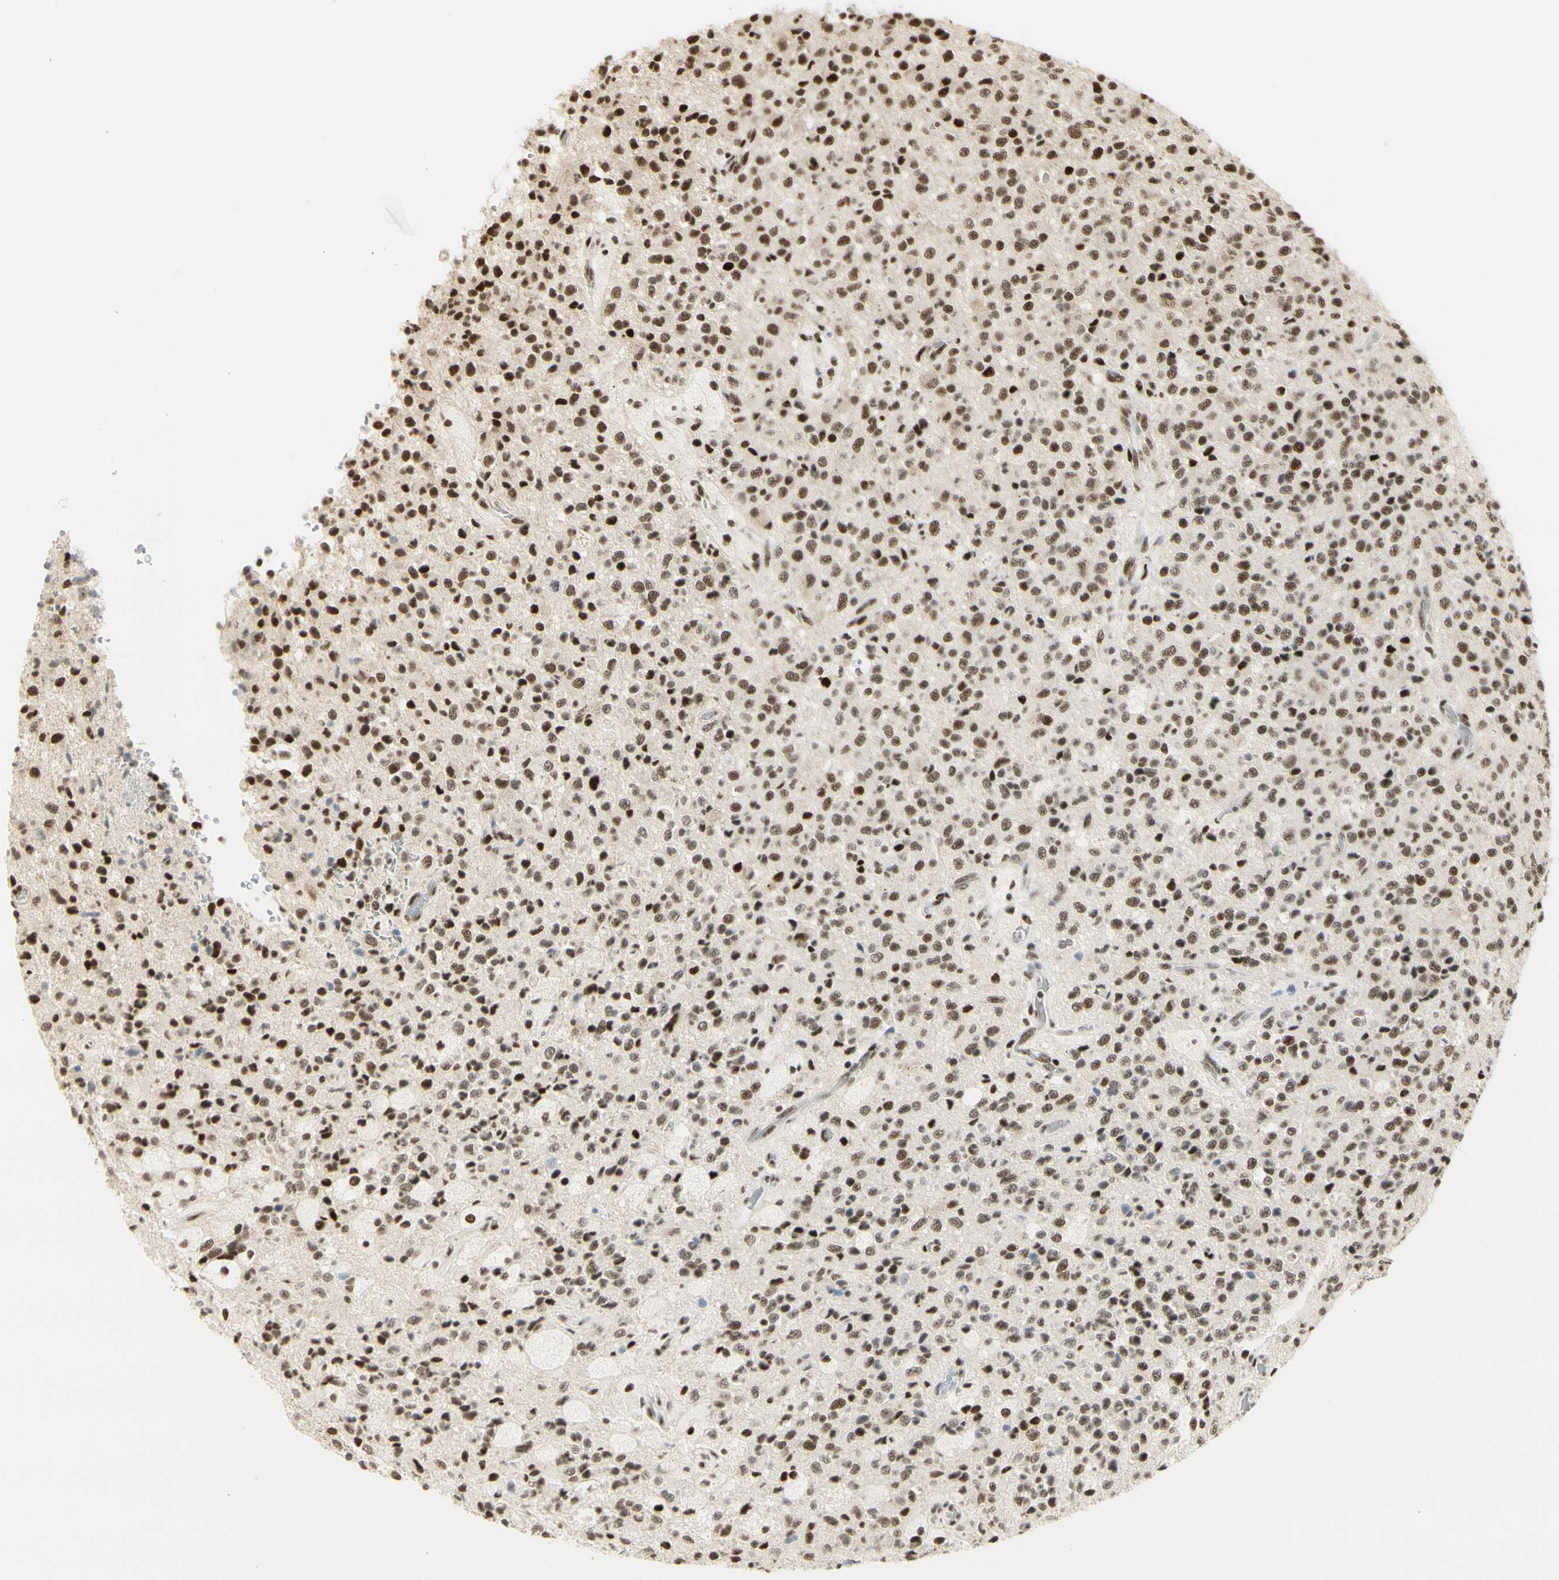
{"staining": {"intensity": "strong", "quantity": ">75%", "location": "nuclear"}, "tissue": "glioma", "cell_type": "Tumor cells", "image_type": "cancer", "snomed": [{"axis": "morphology", "description": "Glioma, malignant, High grade"}, {"axis": "topography", "description": "pancreas cauda"}], "caption": "Immunohistochemistry (IHC) of malignant glioma (high-grade) exhibits high levels of strong nuclear staining in about >75% of tumor cells. (Stains: DAB in brown, nuclei in blue, Microscopy: brightfield microscopy at high magnification).", "gene": "HEXIM1", "patient": {"sex": "male", "age": 60}}